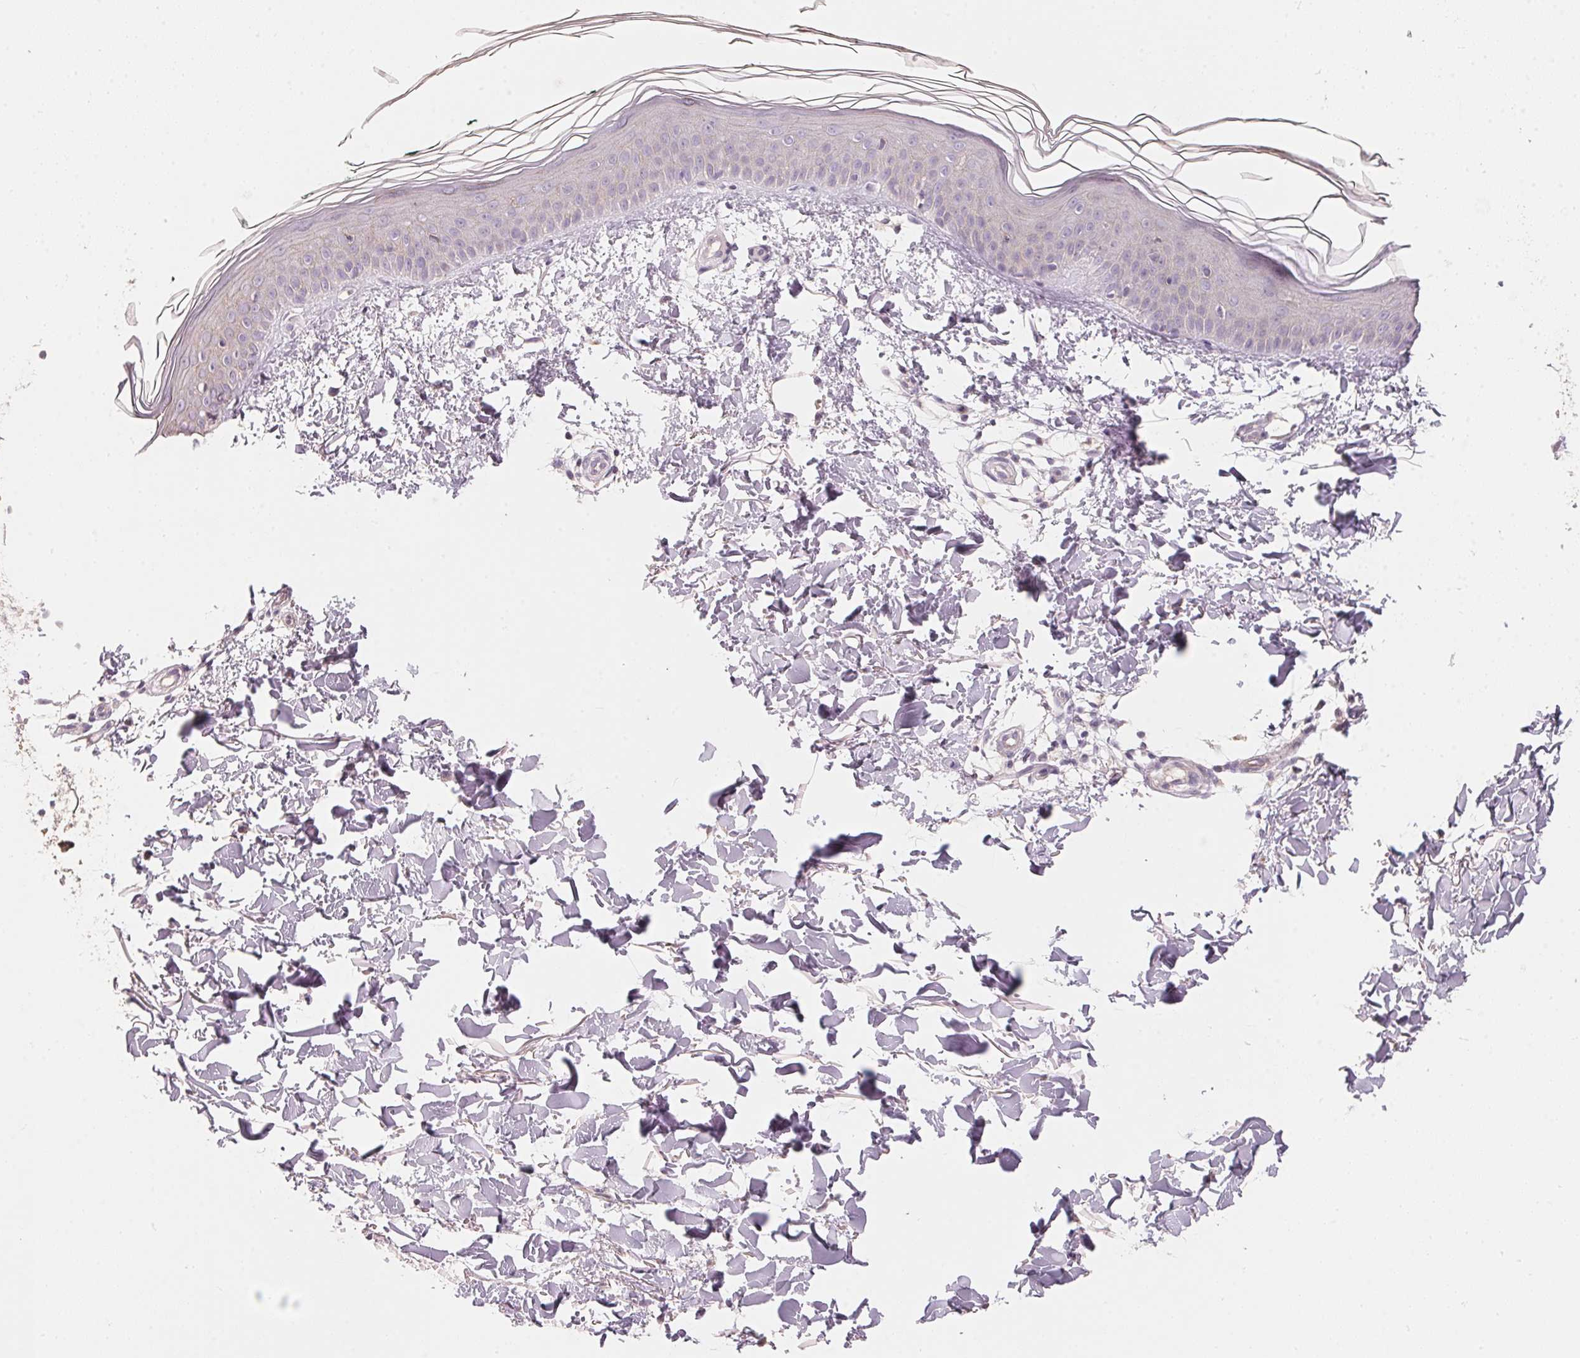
{"staining": {"intensity": "negative", "quantity": "none", "location": "none"}, "tissue": "skin", "cell_type": "Fibroblasts", "image_type": "normal", "snomed": [{"axis": "morphology", "description": "Normal tissue, NOS"}, {"axis": "topography", "description": "Skin"}], "caption": "High power microscopy micrograph of an immunohistochemistry (IHC) photomicrograph of benign skin, revealing no significant positivity in fibroblasts.", "gene": "TP53AIP1", "patient": {"sex": "female", "age": 62}}